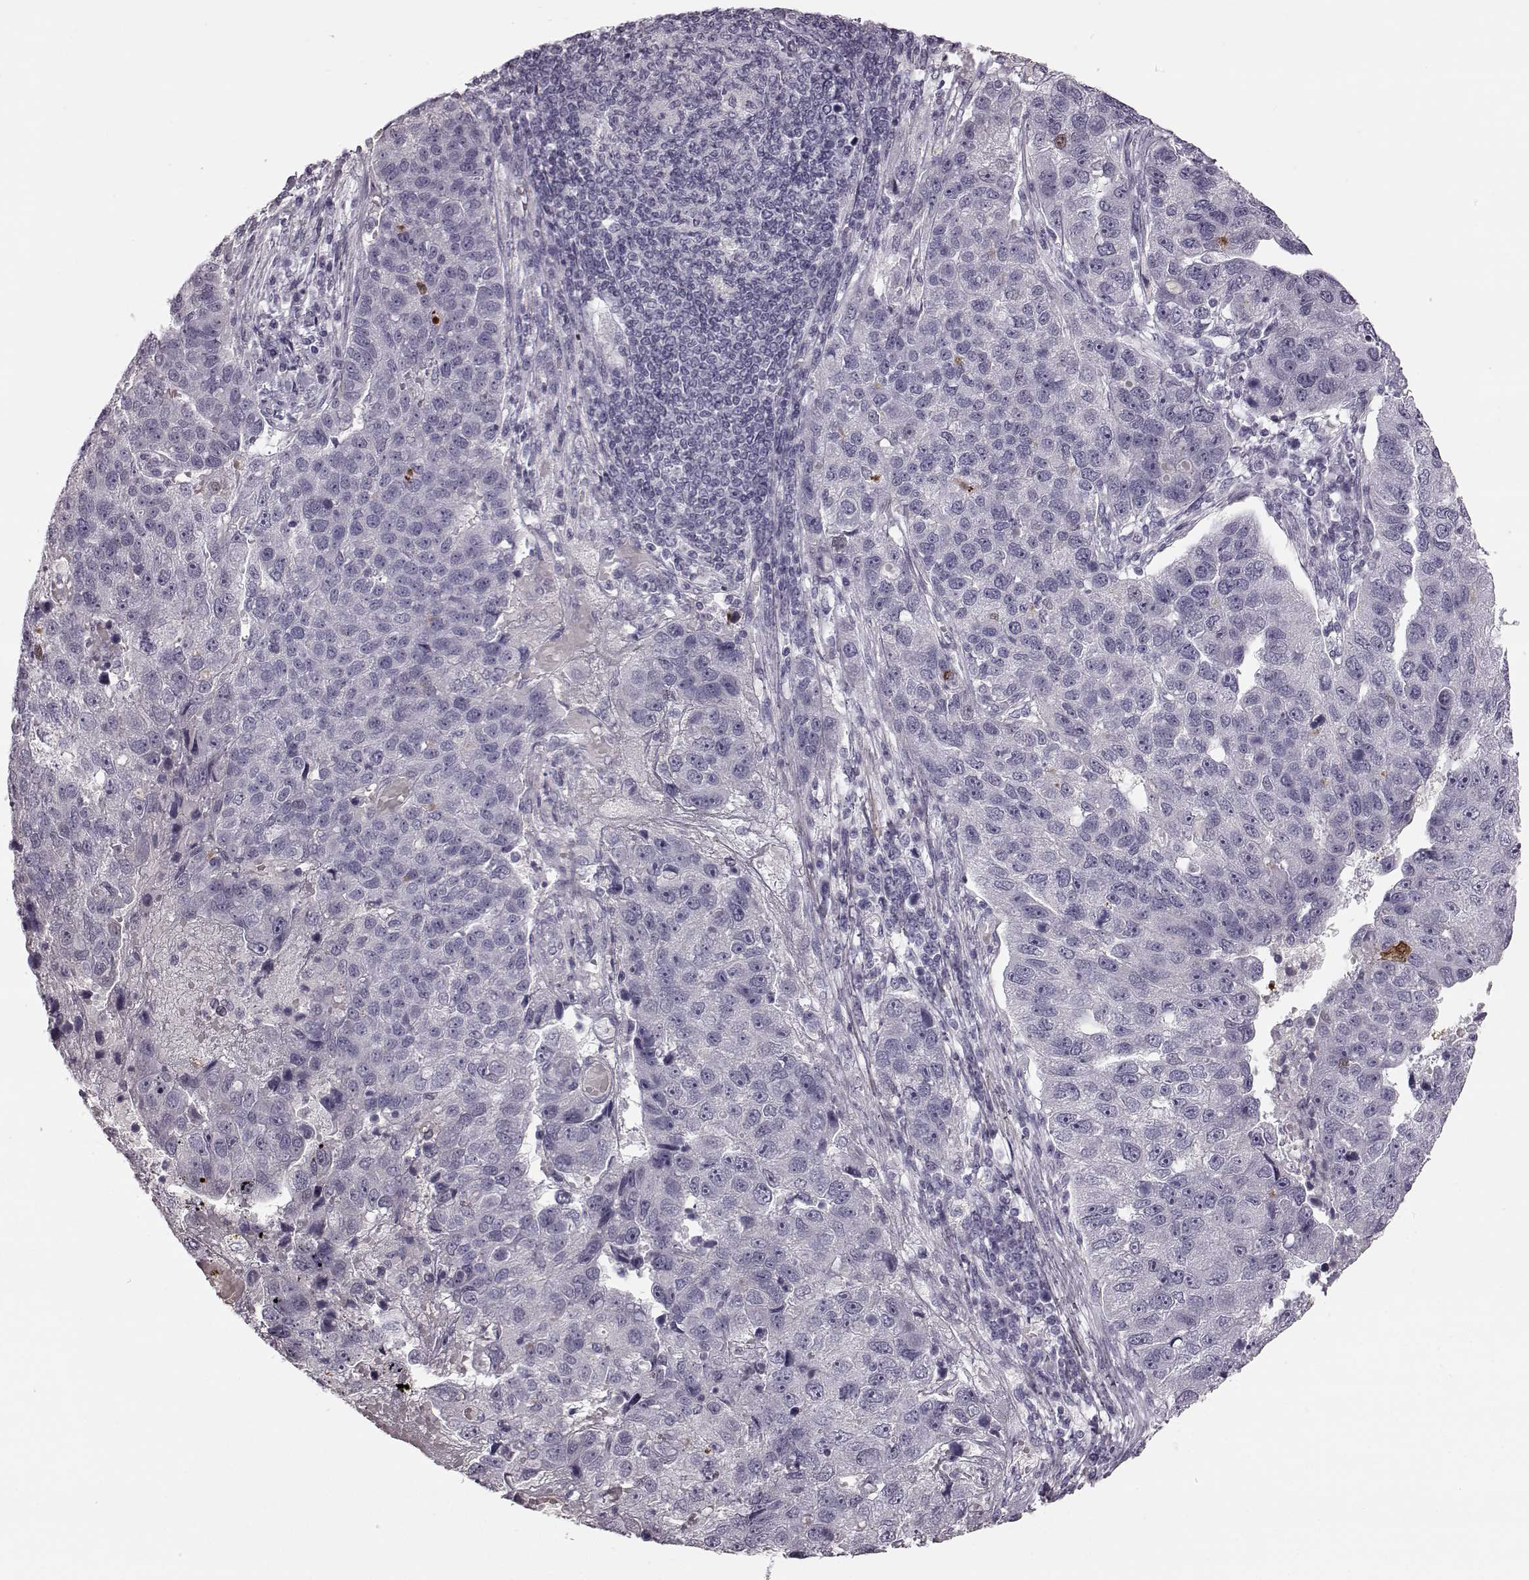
{"staining": {"intensity": "negative", "quantity": "none", "location": "none"}, "tissue": "pancreatic cancer", "cell_type": "Tumor cells", "image_type": "cancer", "snomed": [{"axis": "morphology", "description": "Adenocarcinoma, NOS"}, {"axis": "topography", "description": "Pancreas"}], "caption": "Pancreatic cancer (adenocarcinoma) was stained to show a protein in brown. There is no significant staining in tumor cells.", "gene": "ZNF433", "patient": {"sex": "female", "age": 61}}